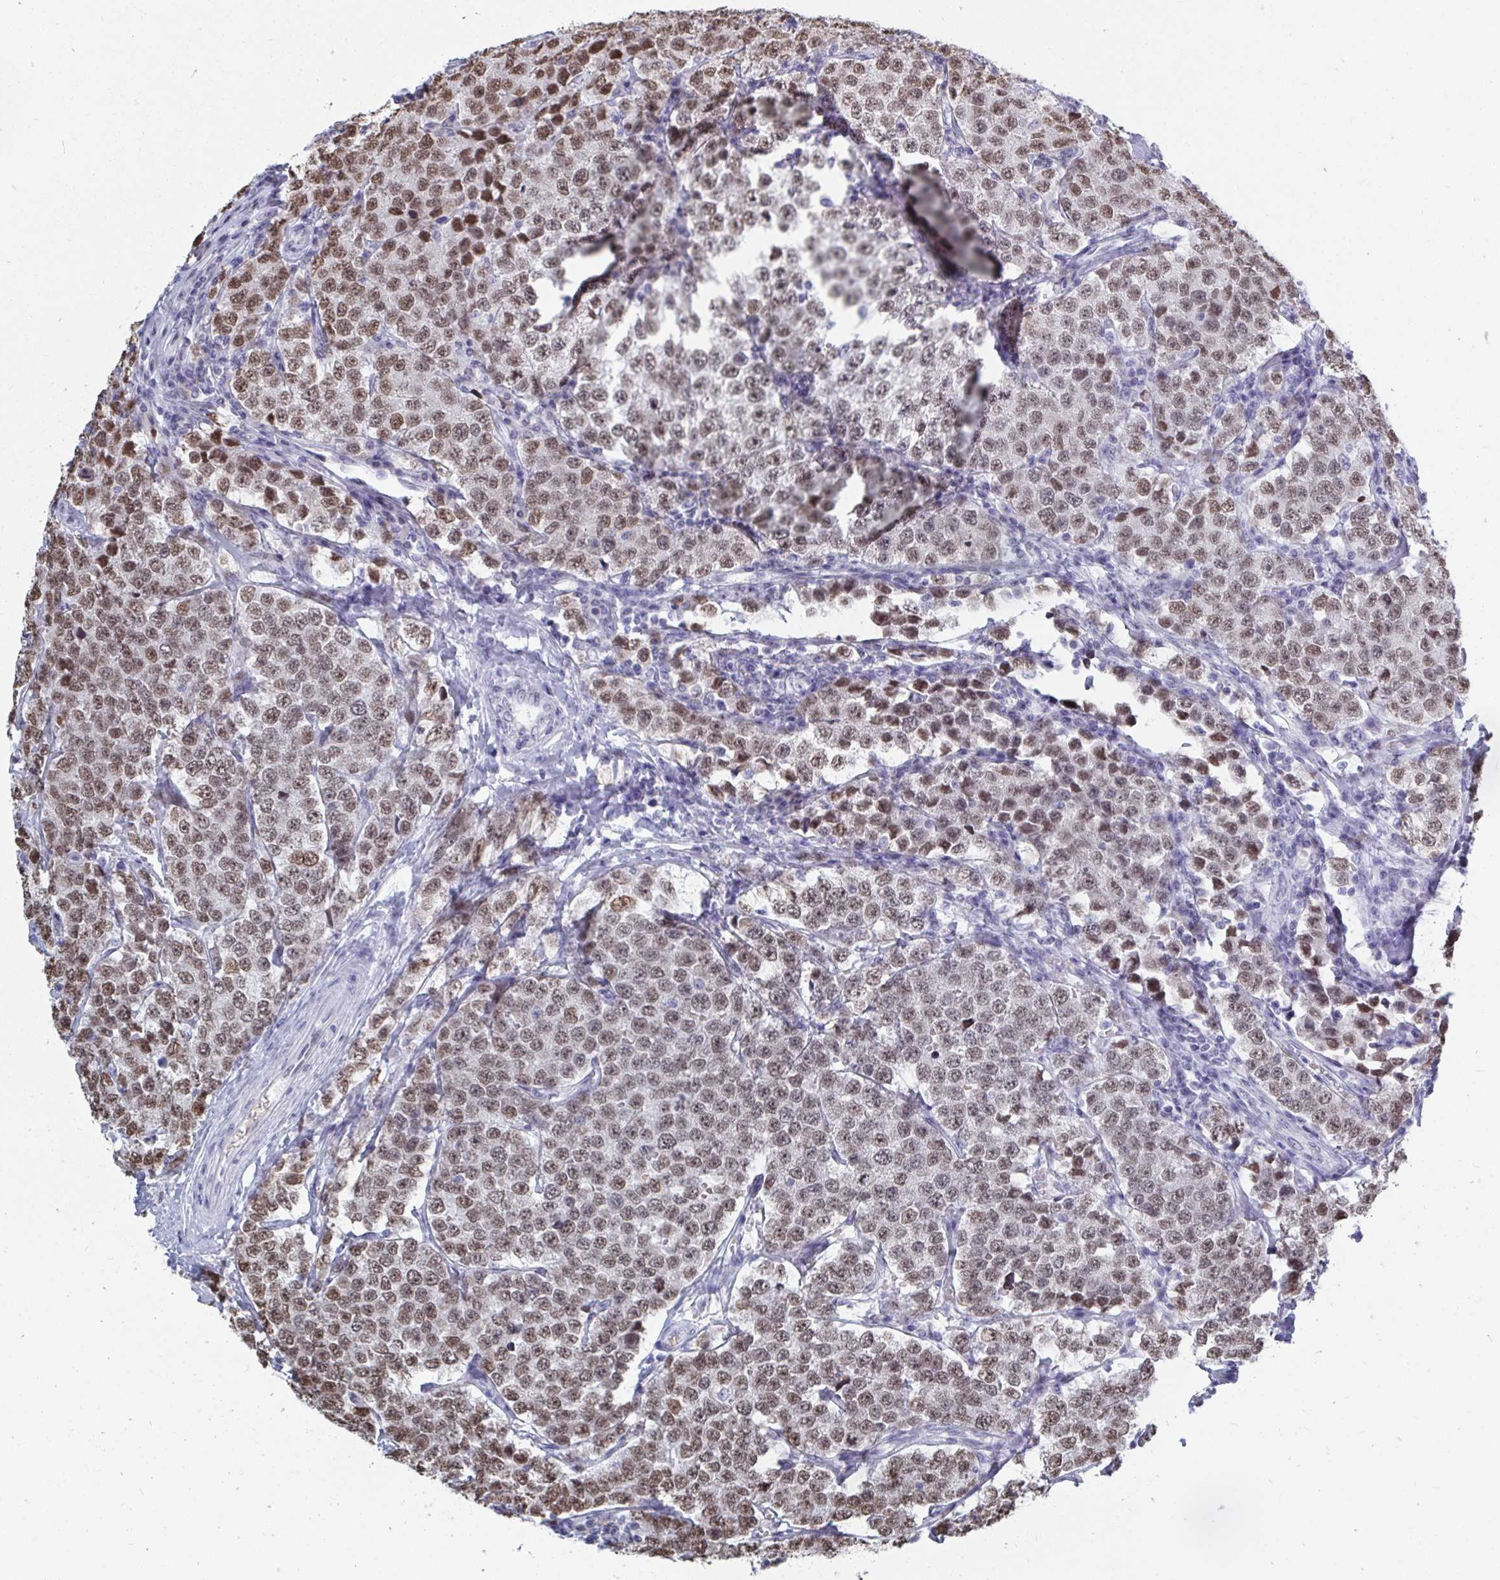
{"staining": {"intensity": "moderate", "quantity": ">75%", "location": "nuclear"}, "tissue": "testis cancer", "cell_type": "Tumor cells", "image_type": "cancer", "snomed": [{"axis": "morphology", "description": "Seminoma, NOS"}, {"axis": "topography", "description": "Testis"}], "caption": "Immunohistochemical staining of human testis seminoma displays medium levels of moderate nuclear protein positivity in approximately >75% of tumor cells.", "gene": "TRIP12", "patient": {"sex": "male", "age": 34}}